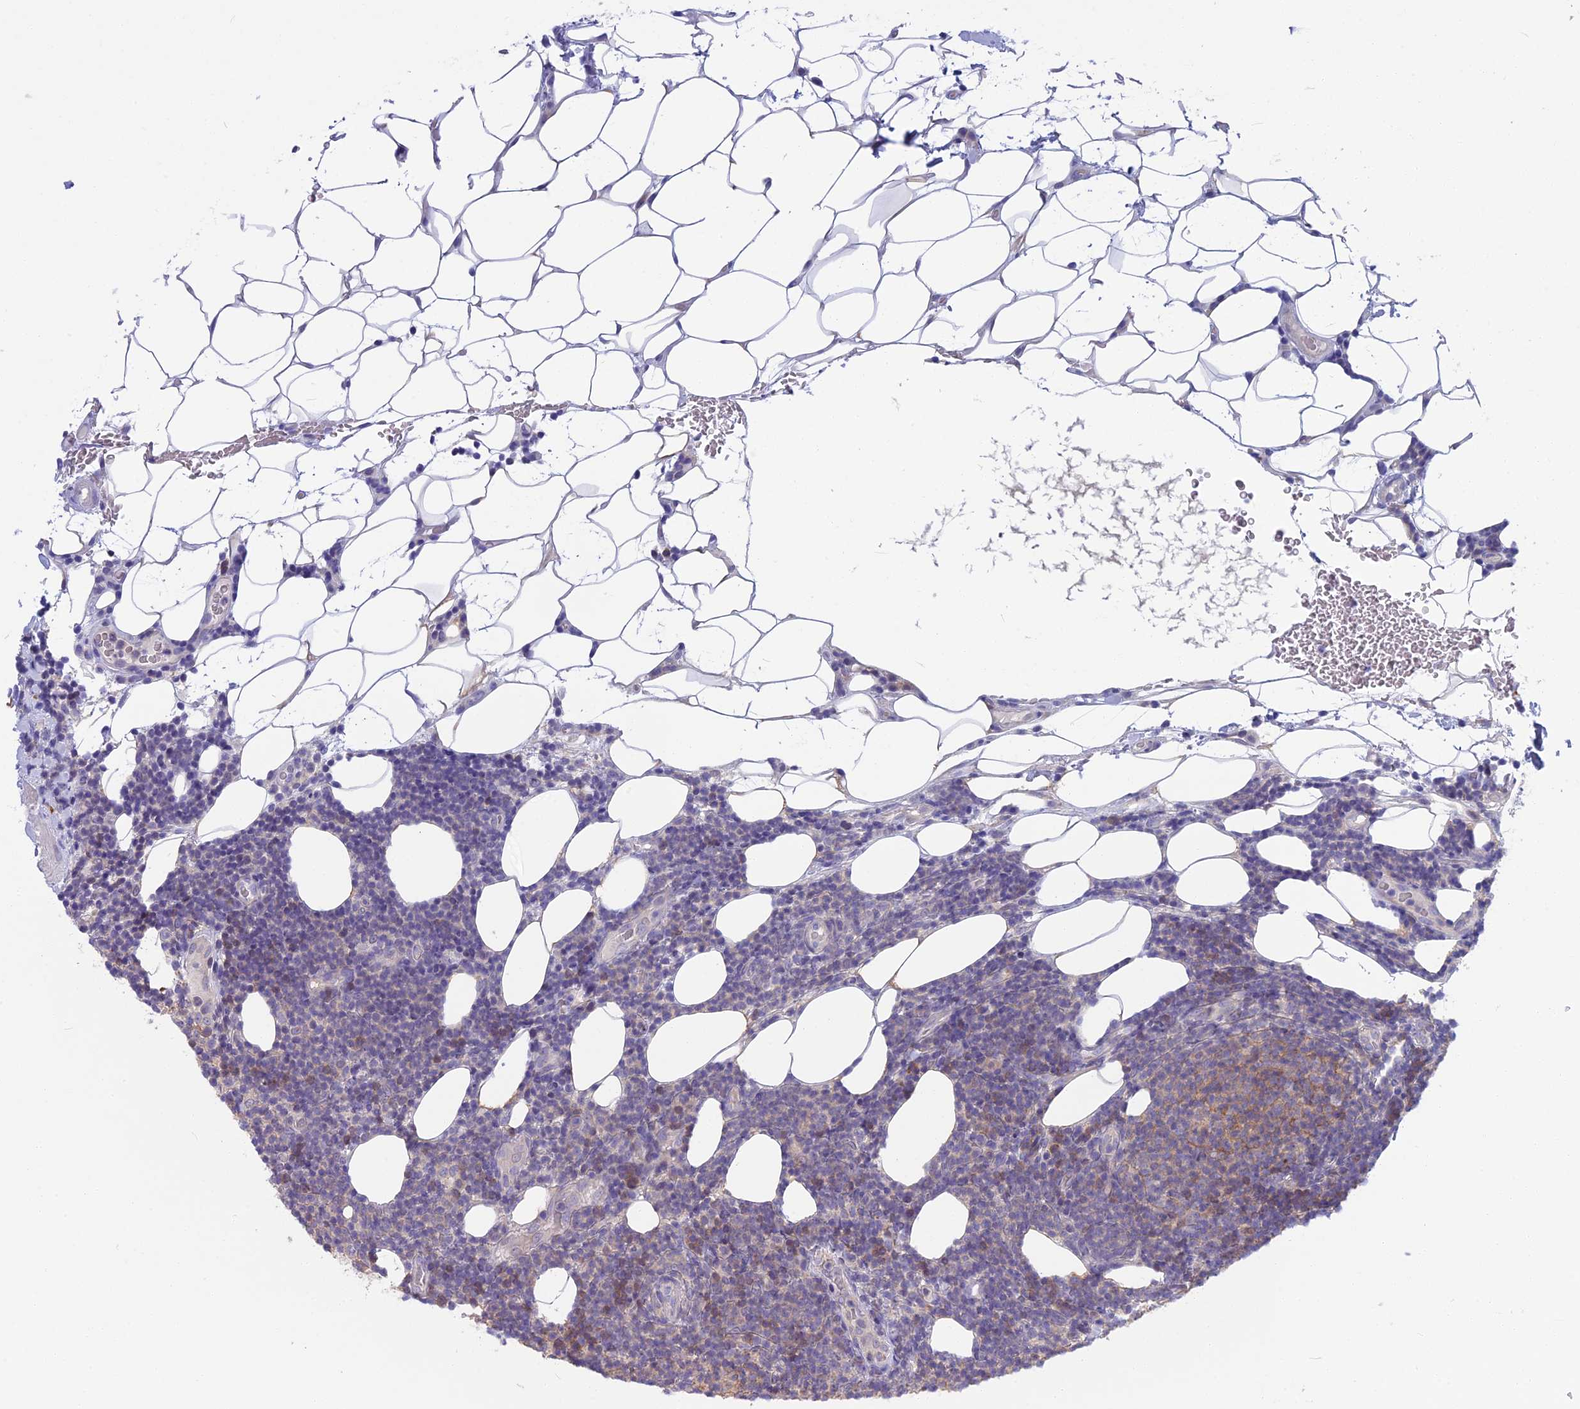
{"staining": {"intensity": "weak", "quantity": "<25%", "location": "cytoplasmic/membranous"}, "tissue": "lymphoma", "cell_type": "Tumor cells", "image_type": "cancer", "snomed": [{"axis": "morphology", "description": "Malignant lymphoma, non-Hodgkin's type, Low grade"}, {"axis": "topography", "description": "Lymph node"}], "caption": "The image demonstrates no significant positivity in tumor cells of low-grade malignant lymphoma, non-Hodgkin's type. Brightfield microscopy of immunohistochemistry stained with DAB (brown) and hematoxylin (blue), captured at high magnification.", "gene": "SNAP91", "patient": {"sex": "male", "age": 66}}